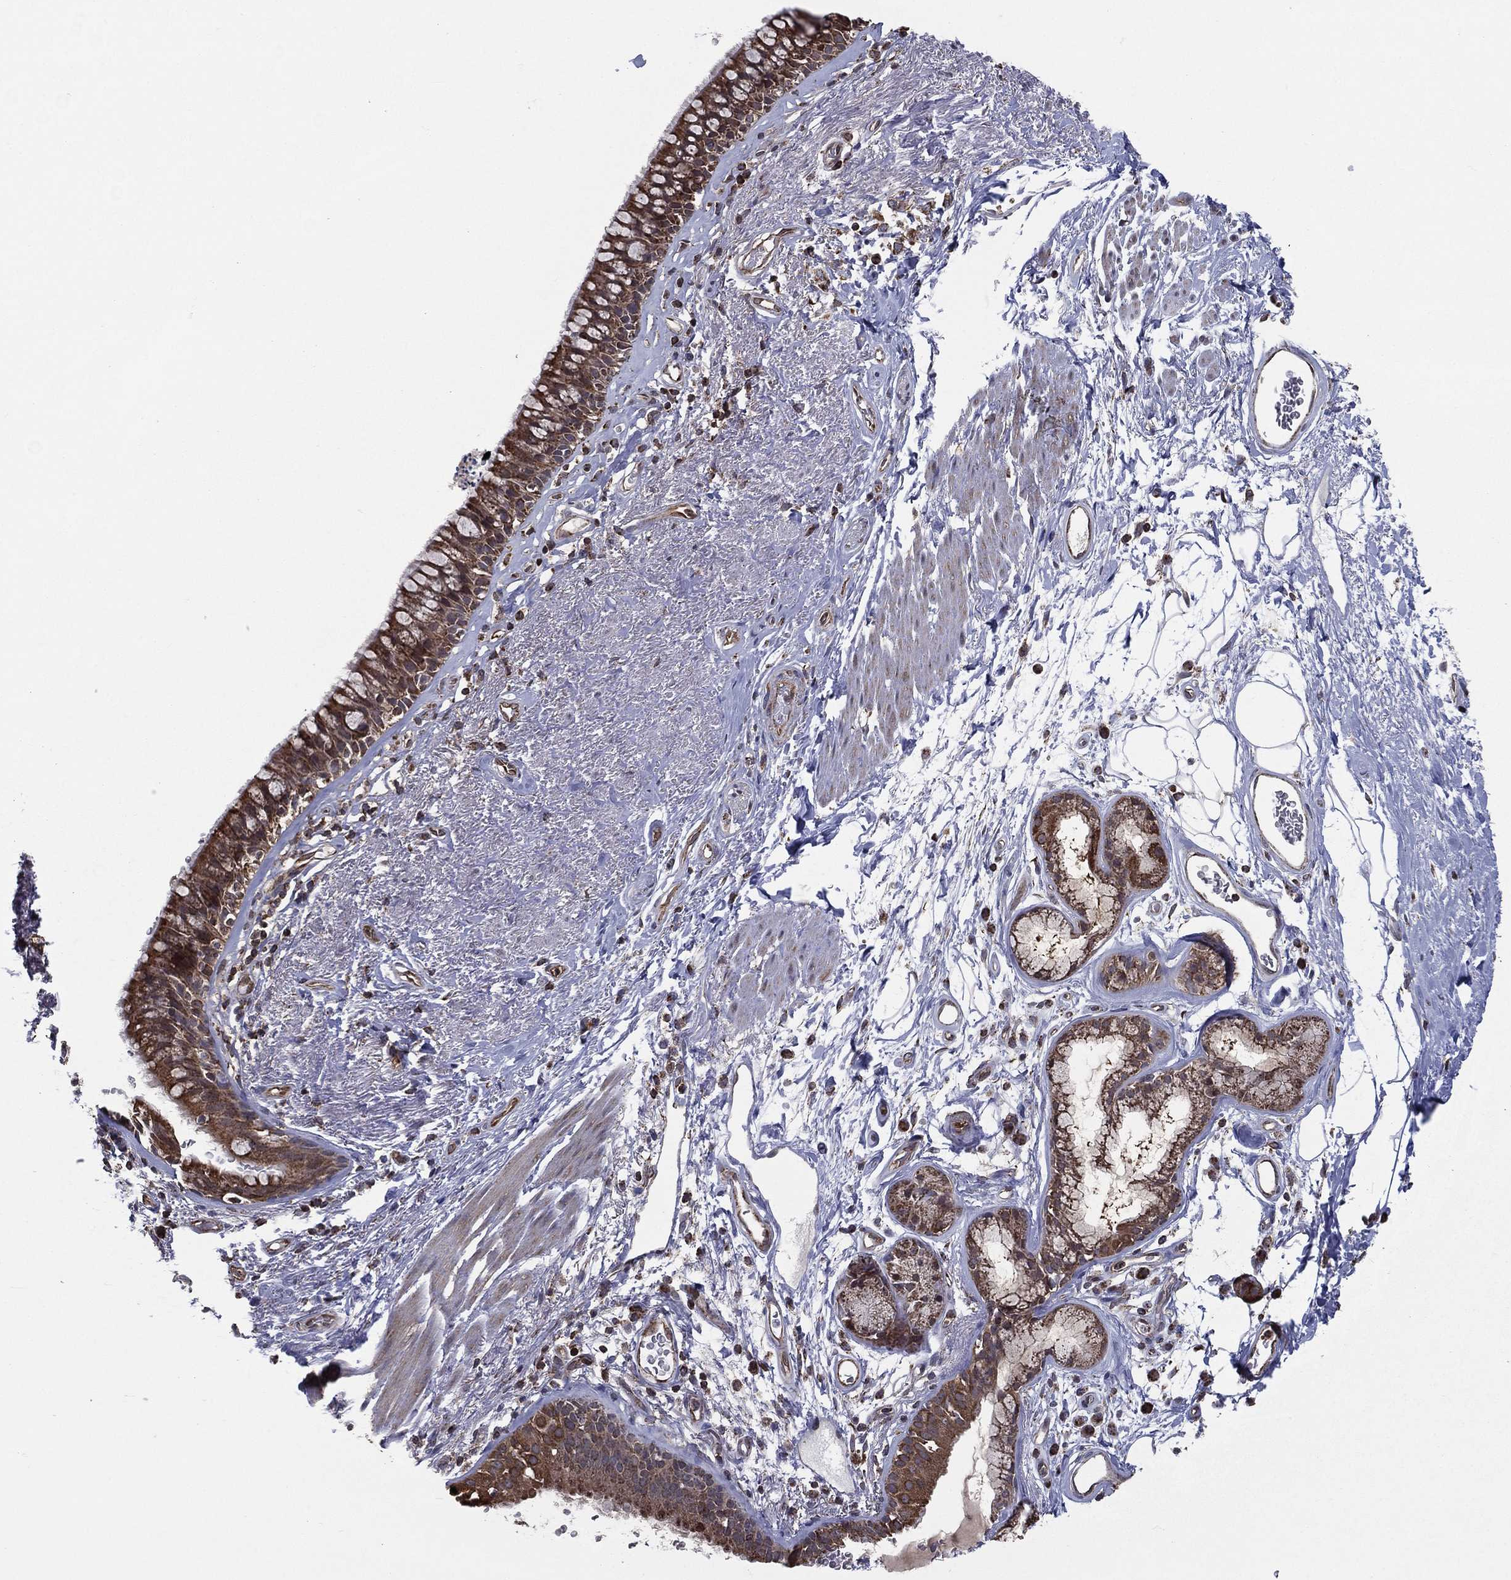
{"staining": {"intensity": "strong", "quantity": ">75%", "location": "cytoplasmic/membranous"}, "tissue": "bronchus", "cell_type": "Respiratory epithelial cells", "image_type": "normal", "snomed": [{"axis": "morphology", "description": "Normal tissue, NOS"}, {"axis": "topography", "description": "Bronchus"}], "caption": "High-magnification brightfield microscopy of benign bronchus stained with DAB (brown) and counterstained with hematoxylin (blue). respiratory epithelial cells exhibit strong cytoplasmic/membranous expression is seen in approximately>75% of cells.", "gene": "ENSG00000288684", "patient": {"sex": "male", "age": 82}}